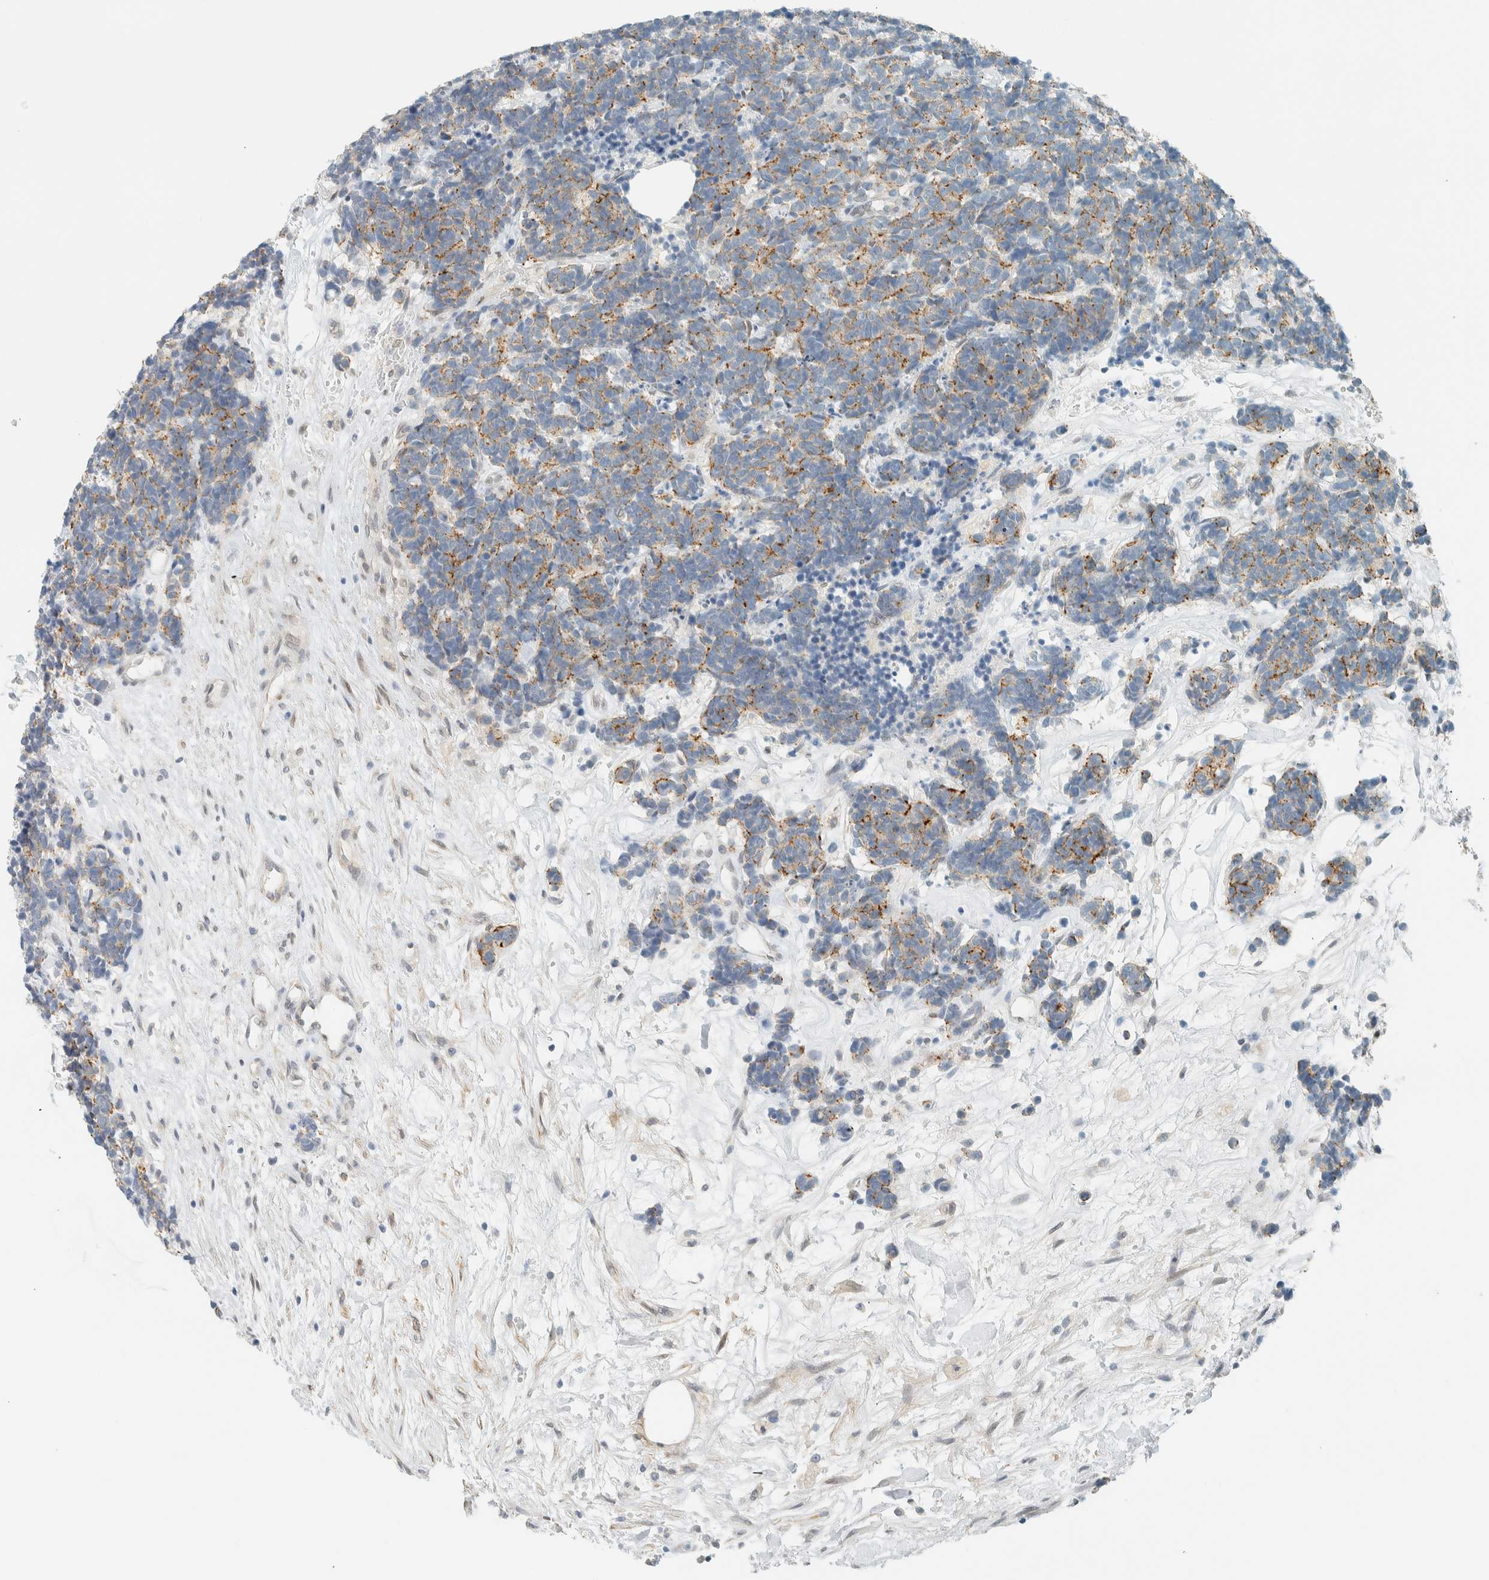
{"staining": {"intensity": "moderate", "quantity": "<25%", "location": "cytoplasmic/membranous"}, "tissue": "carcinoid", "cell_type": "Tumor cells", "image_type": "cancer", "snomed": [{"axis": "morphology", "description": "Carcinoma, NOS"}, {"axis": "morphology", "description": "Carcinoid, malignant, NOS"}, {"axis": "topography", "description": "Urinary bladder"}], "caption": "This histopathology image demonstrates immunohistochemistry (IHC) staining of human carcinoid, with low moderate cytoplasmic/membranous staining in about <25% of tumor cells.", "gene": "C1QTNF12", "patient": {"sex": "male", "age": 57}}